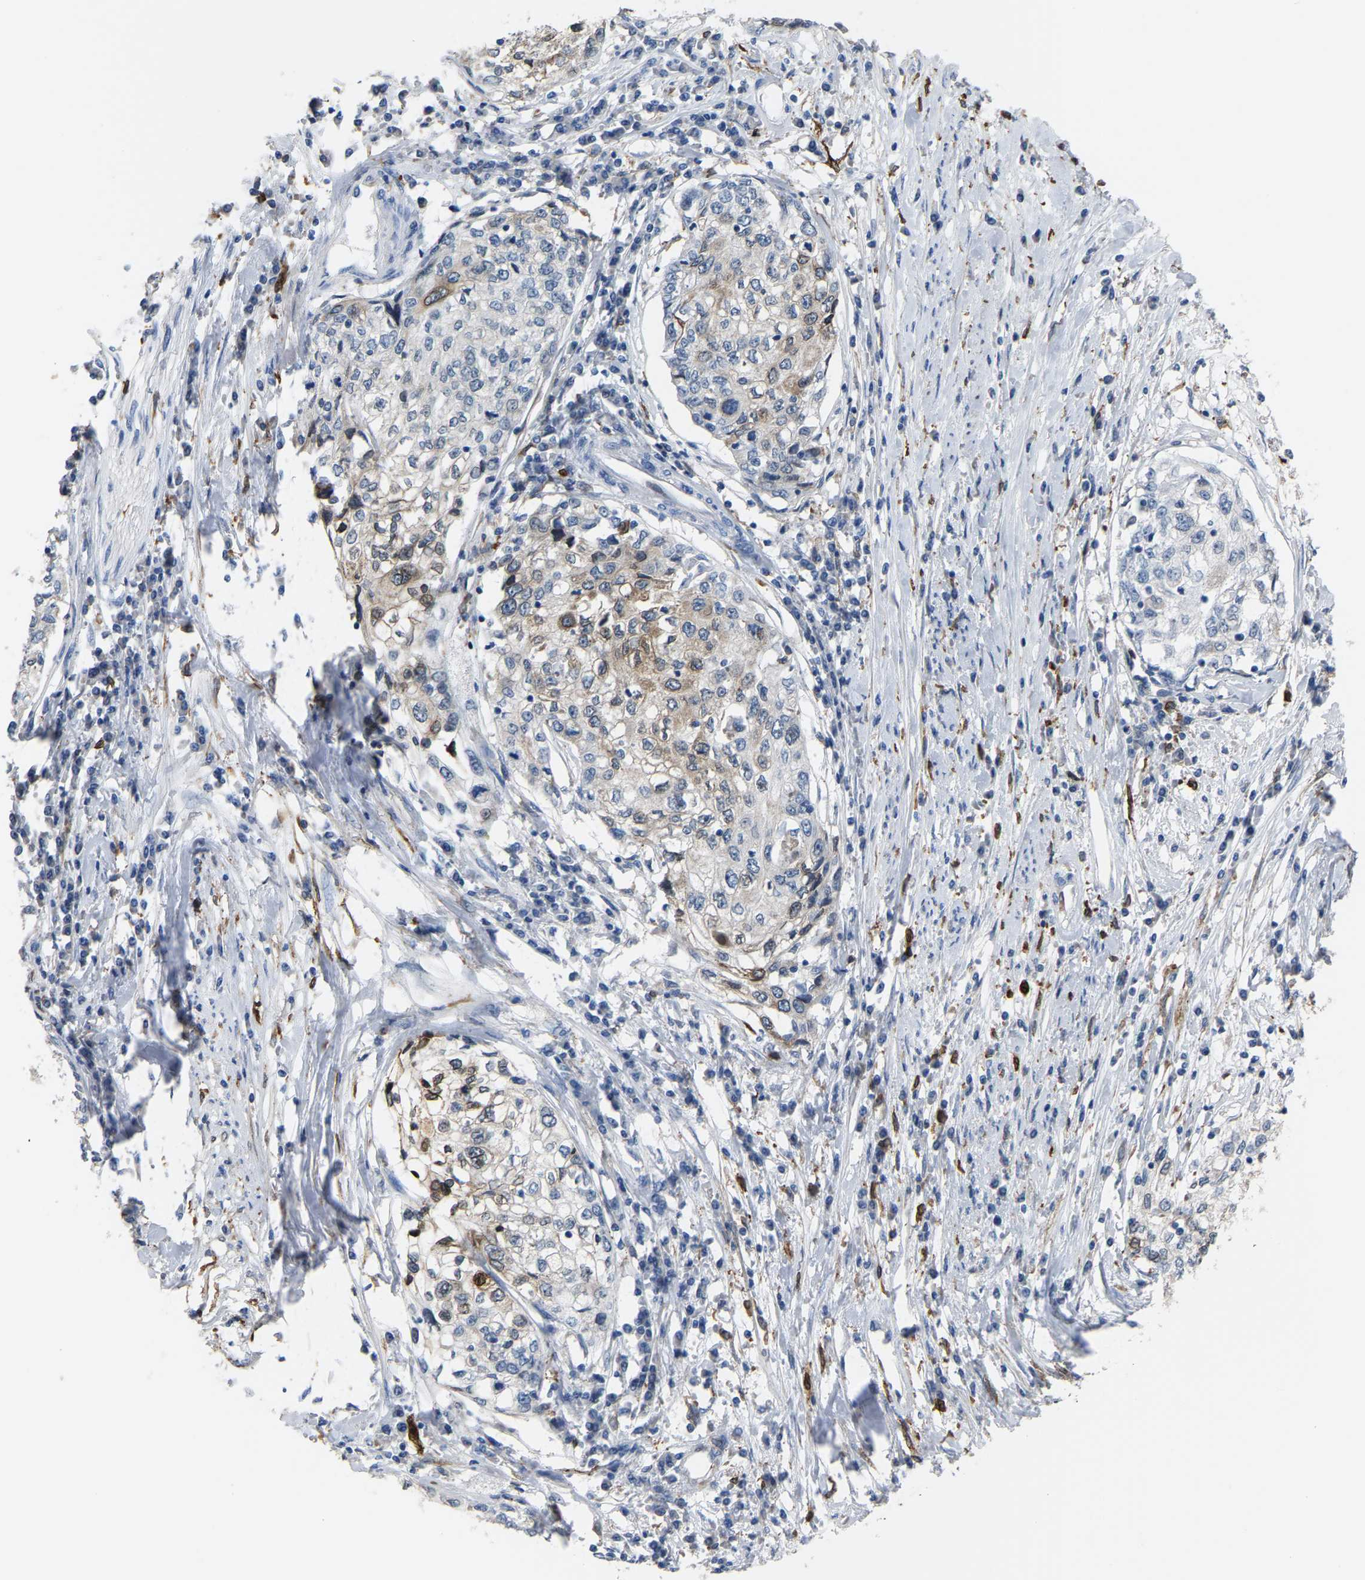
{"staining": {"intensity": "moderate", "quantity": "<25%", "location": "cytoplasmic/membranous"}, "tissue": "cervical cancer", "cell_type": "Tumor cells", "image_type": "cancer", "snomed": [{"axis": "morphology", "description": "Squamous cell carcinoma, NOS"}, {"axis": "topography", "description": "Cervix"}], "caption": "Immunohistochemistry of human cervical cancer reveals low levels of moderate cytoplasmic/membranous positivity in about <25% of tumor cells. Ihc stains the protein of interest in brown and the nuclei are stained blue.", "gene": "PTGS1", "patient": {"sex": "female", "age": 57}}